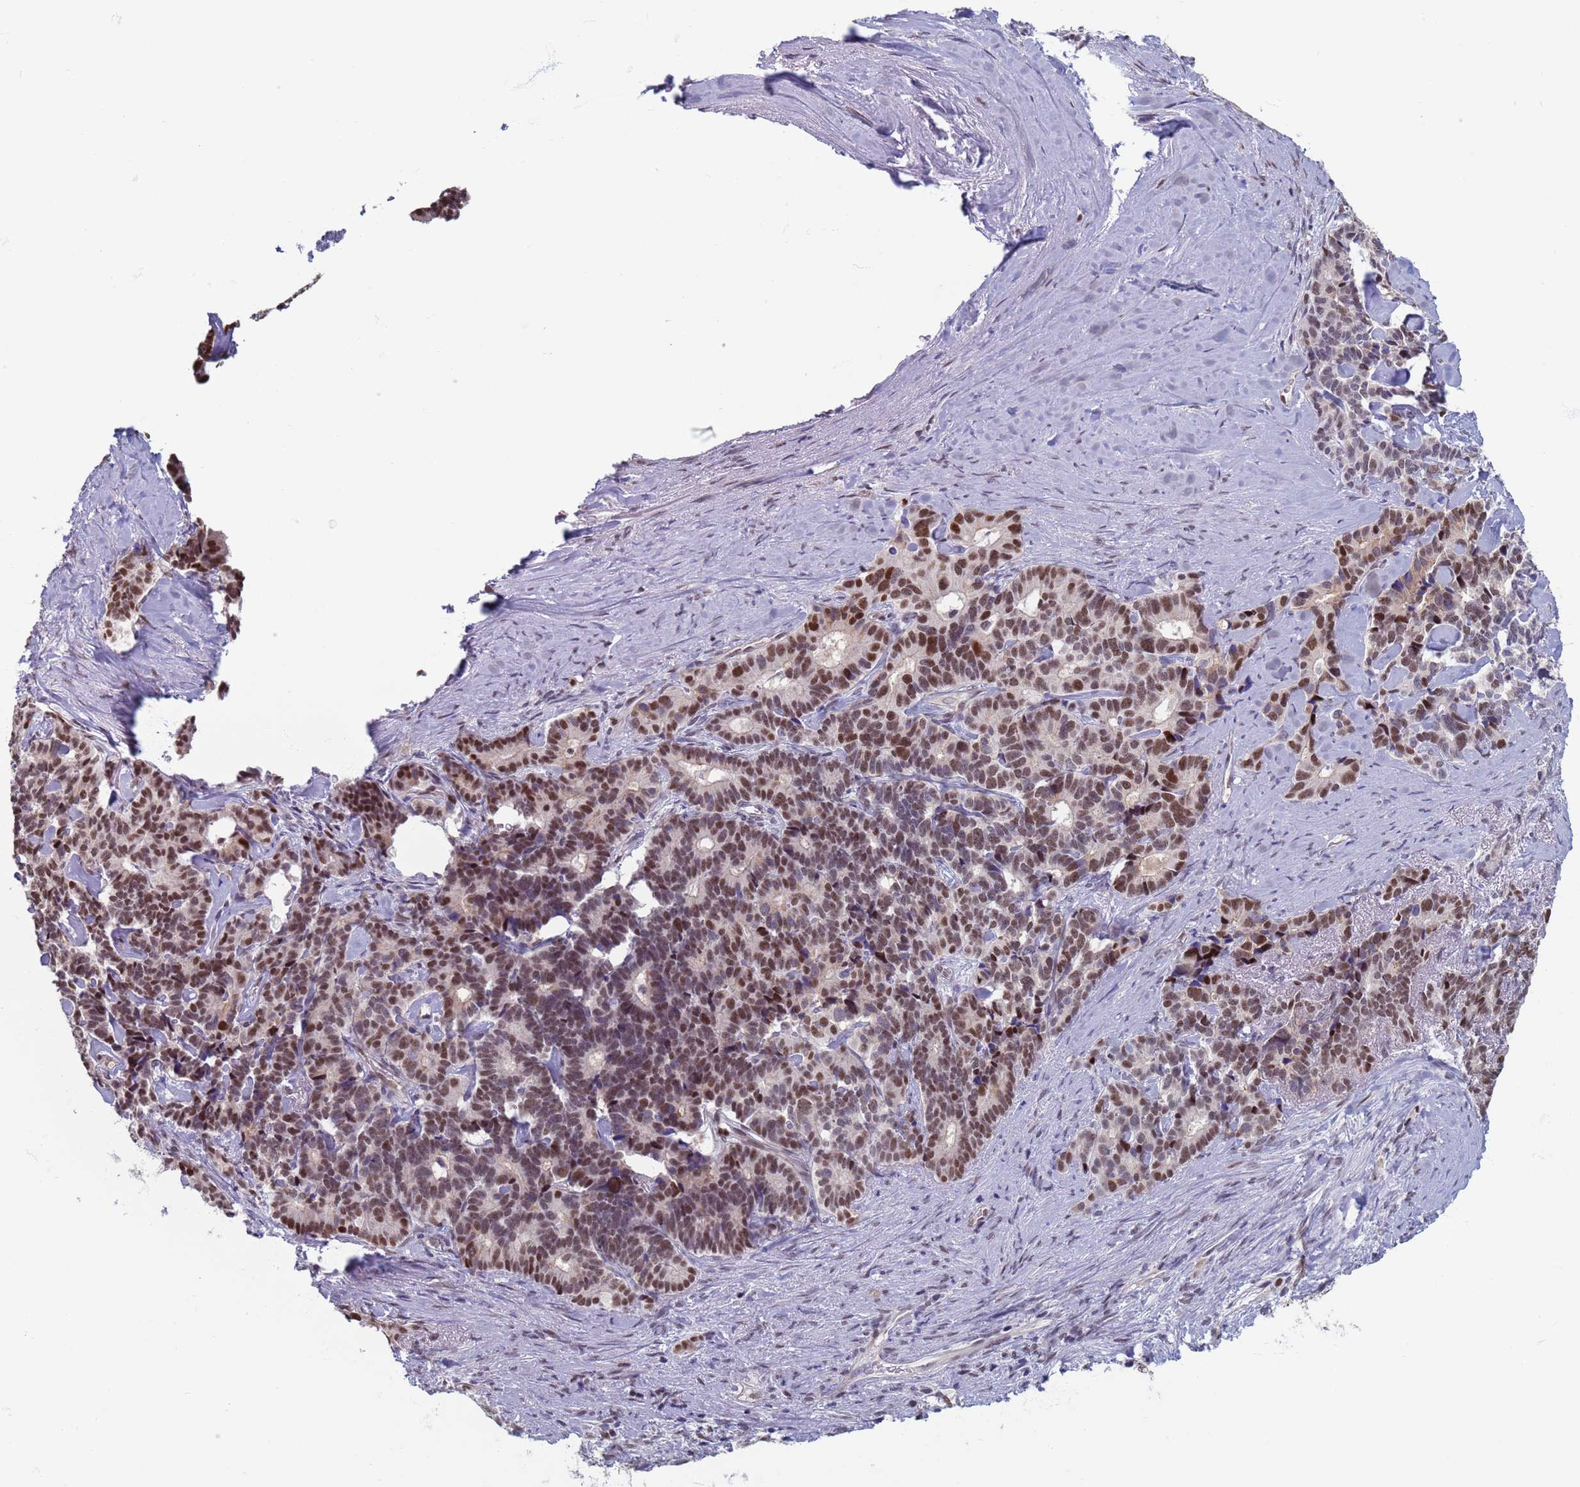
{"staining": {"intensity": "moderate", "quantity": ">75%", "location": "nuclear"}, "tissue": "pancreatic cancer", "cell_type": "Tumor cells", "image_type": "cancer", "snomed": [{"axis": "morphology", "description": "Adenocarcinoma, NOS"}, {"axis": "topography", "description": "Pancreas"}], "caption": "A photomicrograph of human pancreatic adenocarcinoma stained for a protein shows moderate nuclear brown staining in tumor cells.", "gene": "SAE1", "patient": {"sex": "female", "age": 74}}